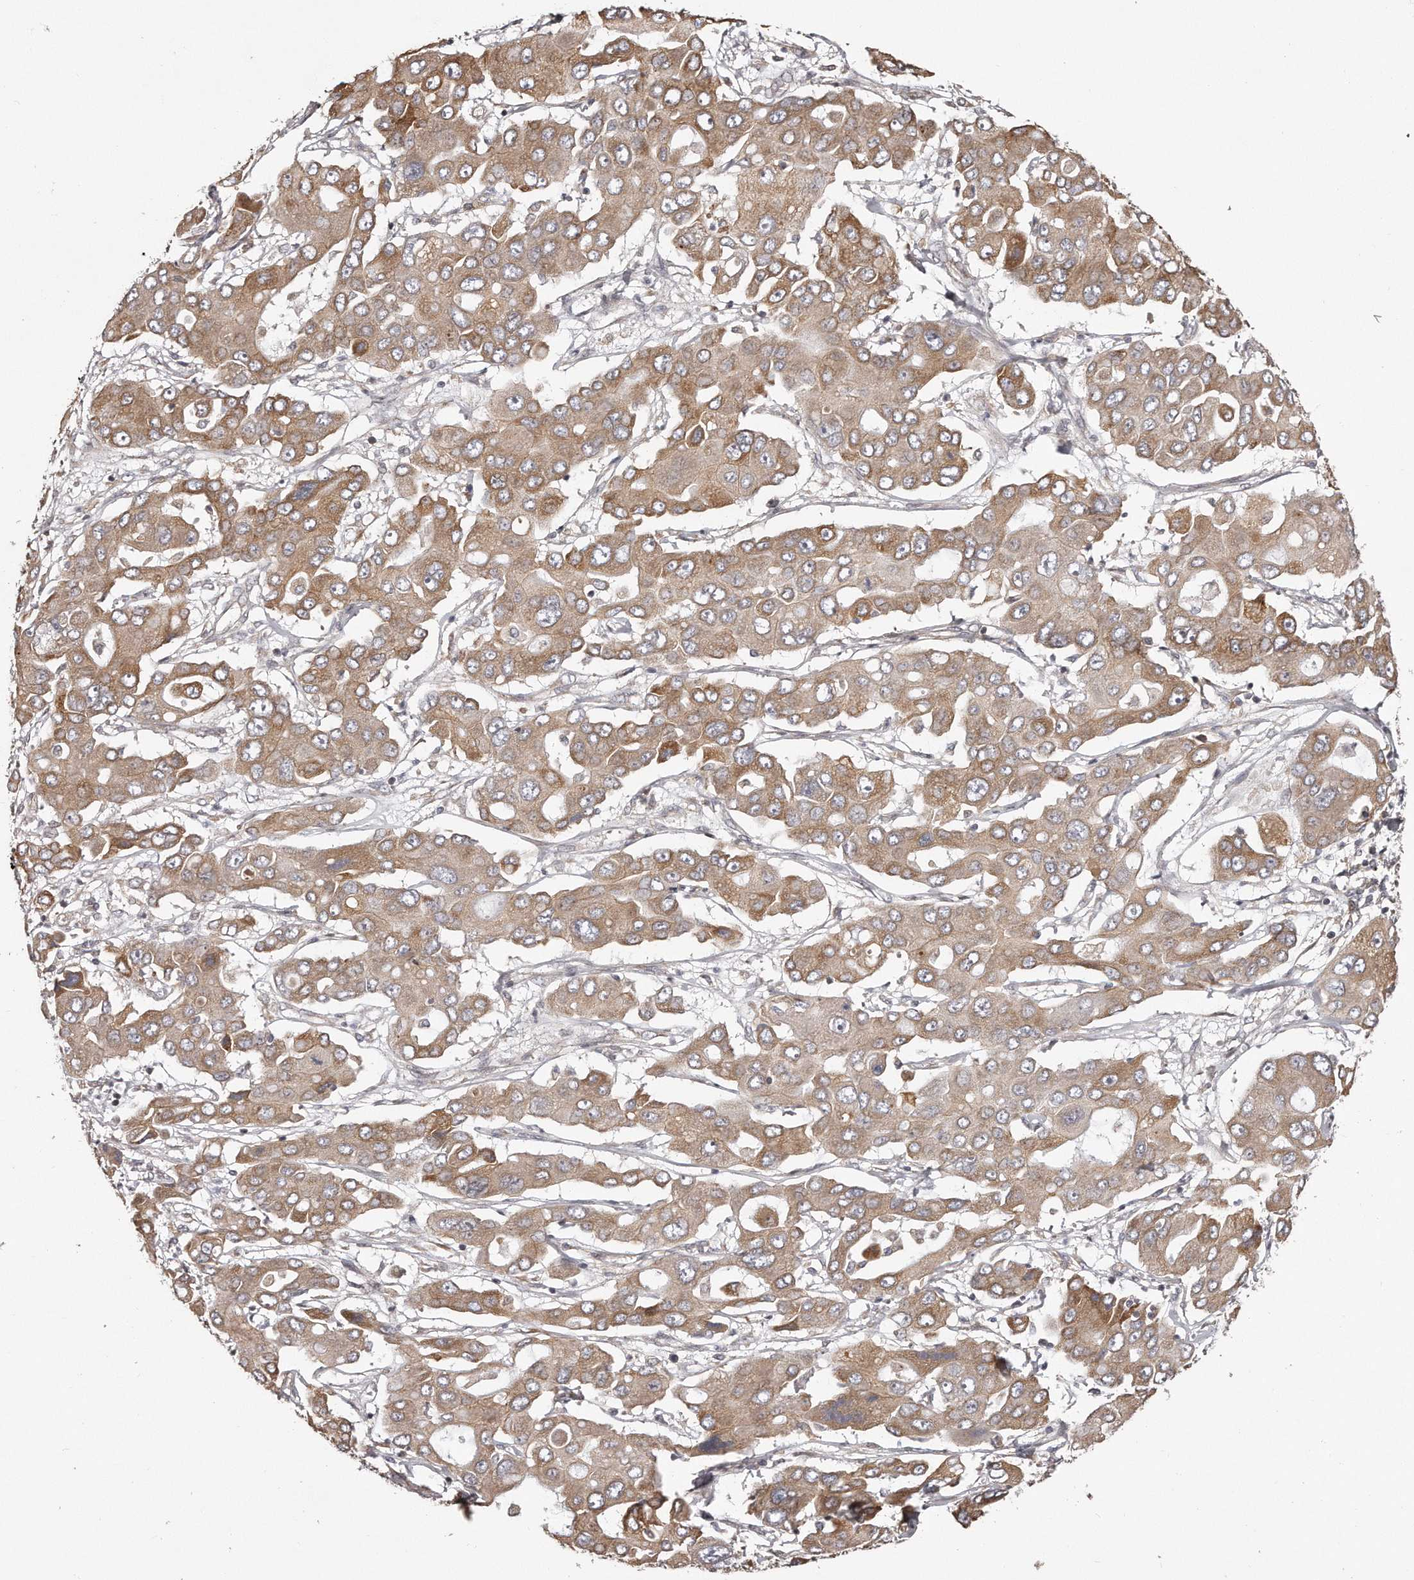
{"staining": {"intensity": "moderate", "quantity": ">75%", "location": "cytoplasmic/membranous"}, "tissue": "liver cancer", "cell_type": "Tumor cells", "image_type": "cancer", "snomed": [{"axis": "morphology", "description": "Cholangiocarcinoma"}, {"axis": "topography", "description": "Liver"}], "caption": "Immunohistochemistry image of liver cancer stained for a protein (brown), which reveals medium levels of moderate cytoplasmic/membranous expression in approximately >75% of tumor cells.", "gene": "TRAPPC14", "patient": {"sex": "male", "age": 67}}